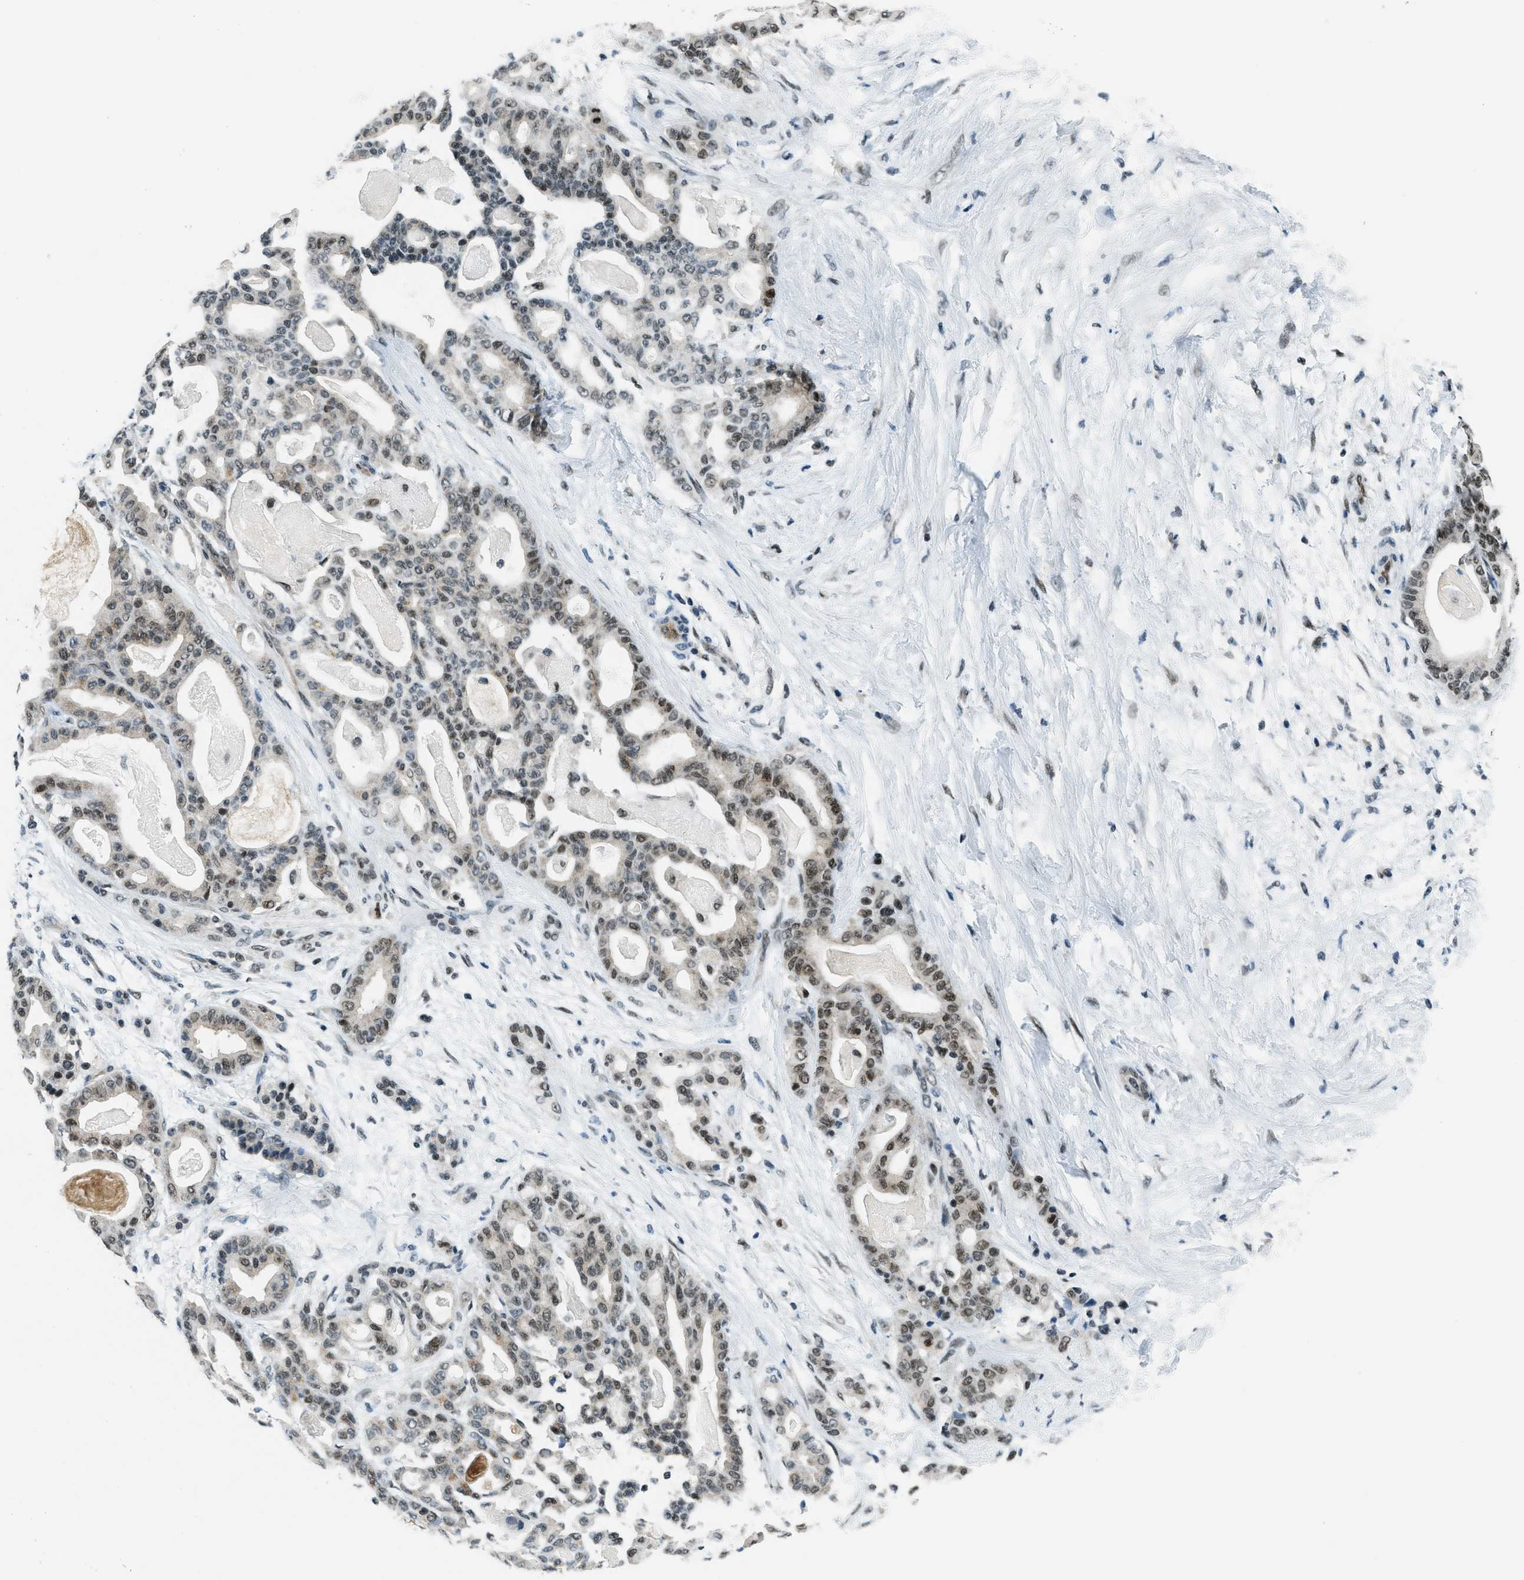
{"staining": {"intensity": "moderate", "quantity": "25%-75%", "location": "nuclear"}, "tissue": "pancreatic cancer", "cell_type": "Tumor cells", "image_type": "cancer", "snomed": [{"axis": "morphology", "description": "Adenocarcinoma, NOS"}, {"axis": "topography", "description": "Pancreas"}], "caption": "IHC (DAB (3,3'-diaminobenzidine)) staining of human pancreatic adenocarcinoma displays moderate nuclear protein positivity in about 25%-75% of tumor cells. The protein is shown in brown color, while the nuclei are stained blue.", "gene": "KLF6", "patient": {"sex": "male", "age": 63}}